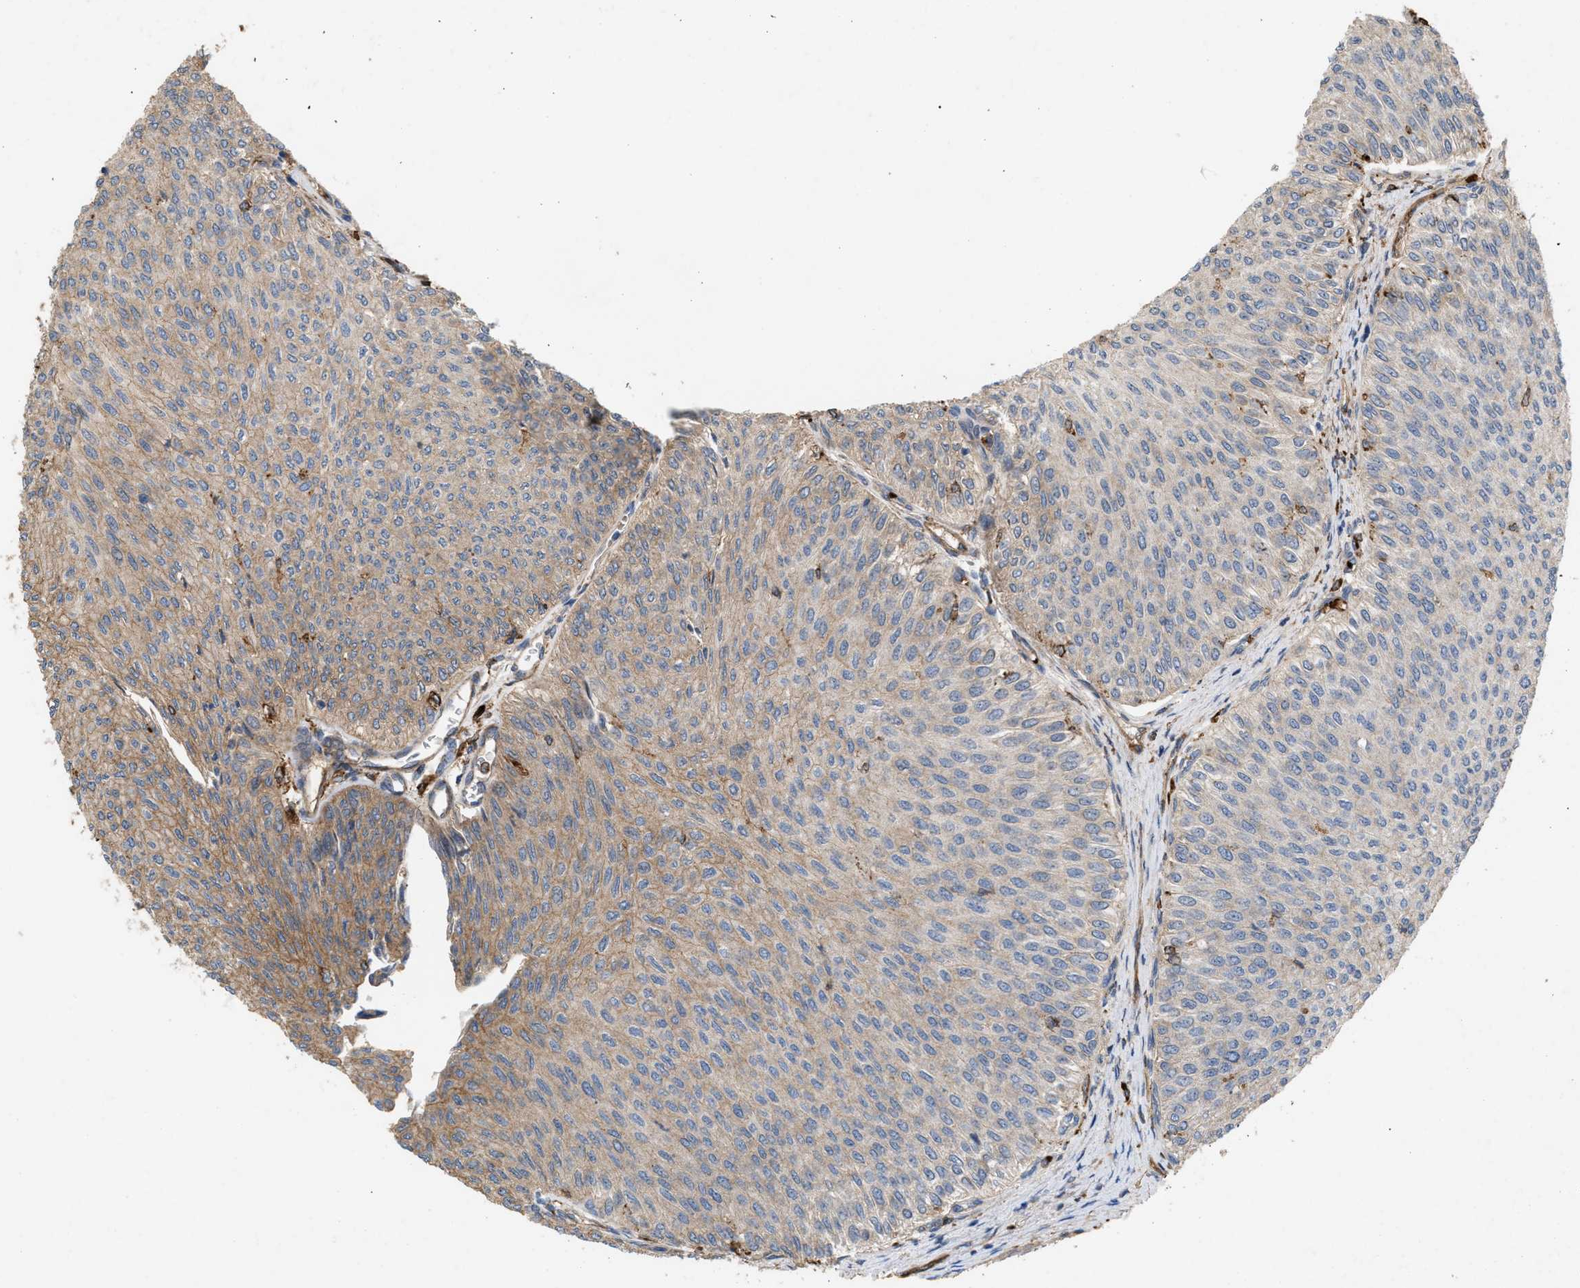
{"staining": {"intensity": "moderate", "quantity": "<25%", "location": "cytoplasmic/membranous"}, "tissue": "urothelial cancer", "cell_type": "Tumor cells", "image_type": "cancer", "snomed": [{"axis": "morphology", "description": "Urothelial carcinoma, Low grade"}, {"axis": "topography", "description": "Urinary bladder"}], "caption": "Protein staining of urothelial cancer tissue displays moderate cytoplasmic/membranous positivity in approximately <25% of tumor cells.", "gene": "GCC1", "patient": {"sex": "male", "age": 78}}